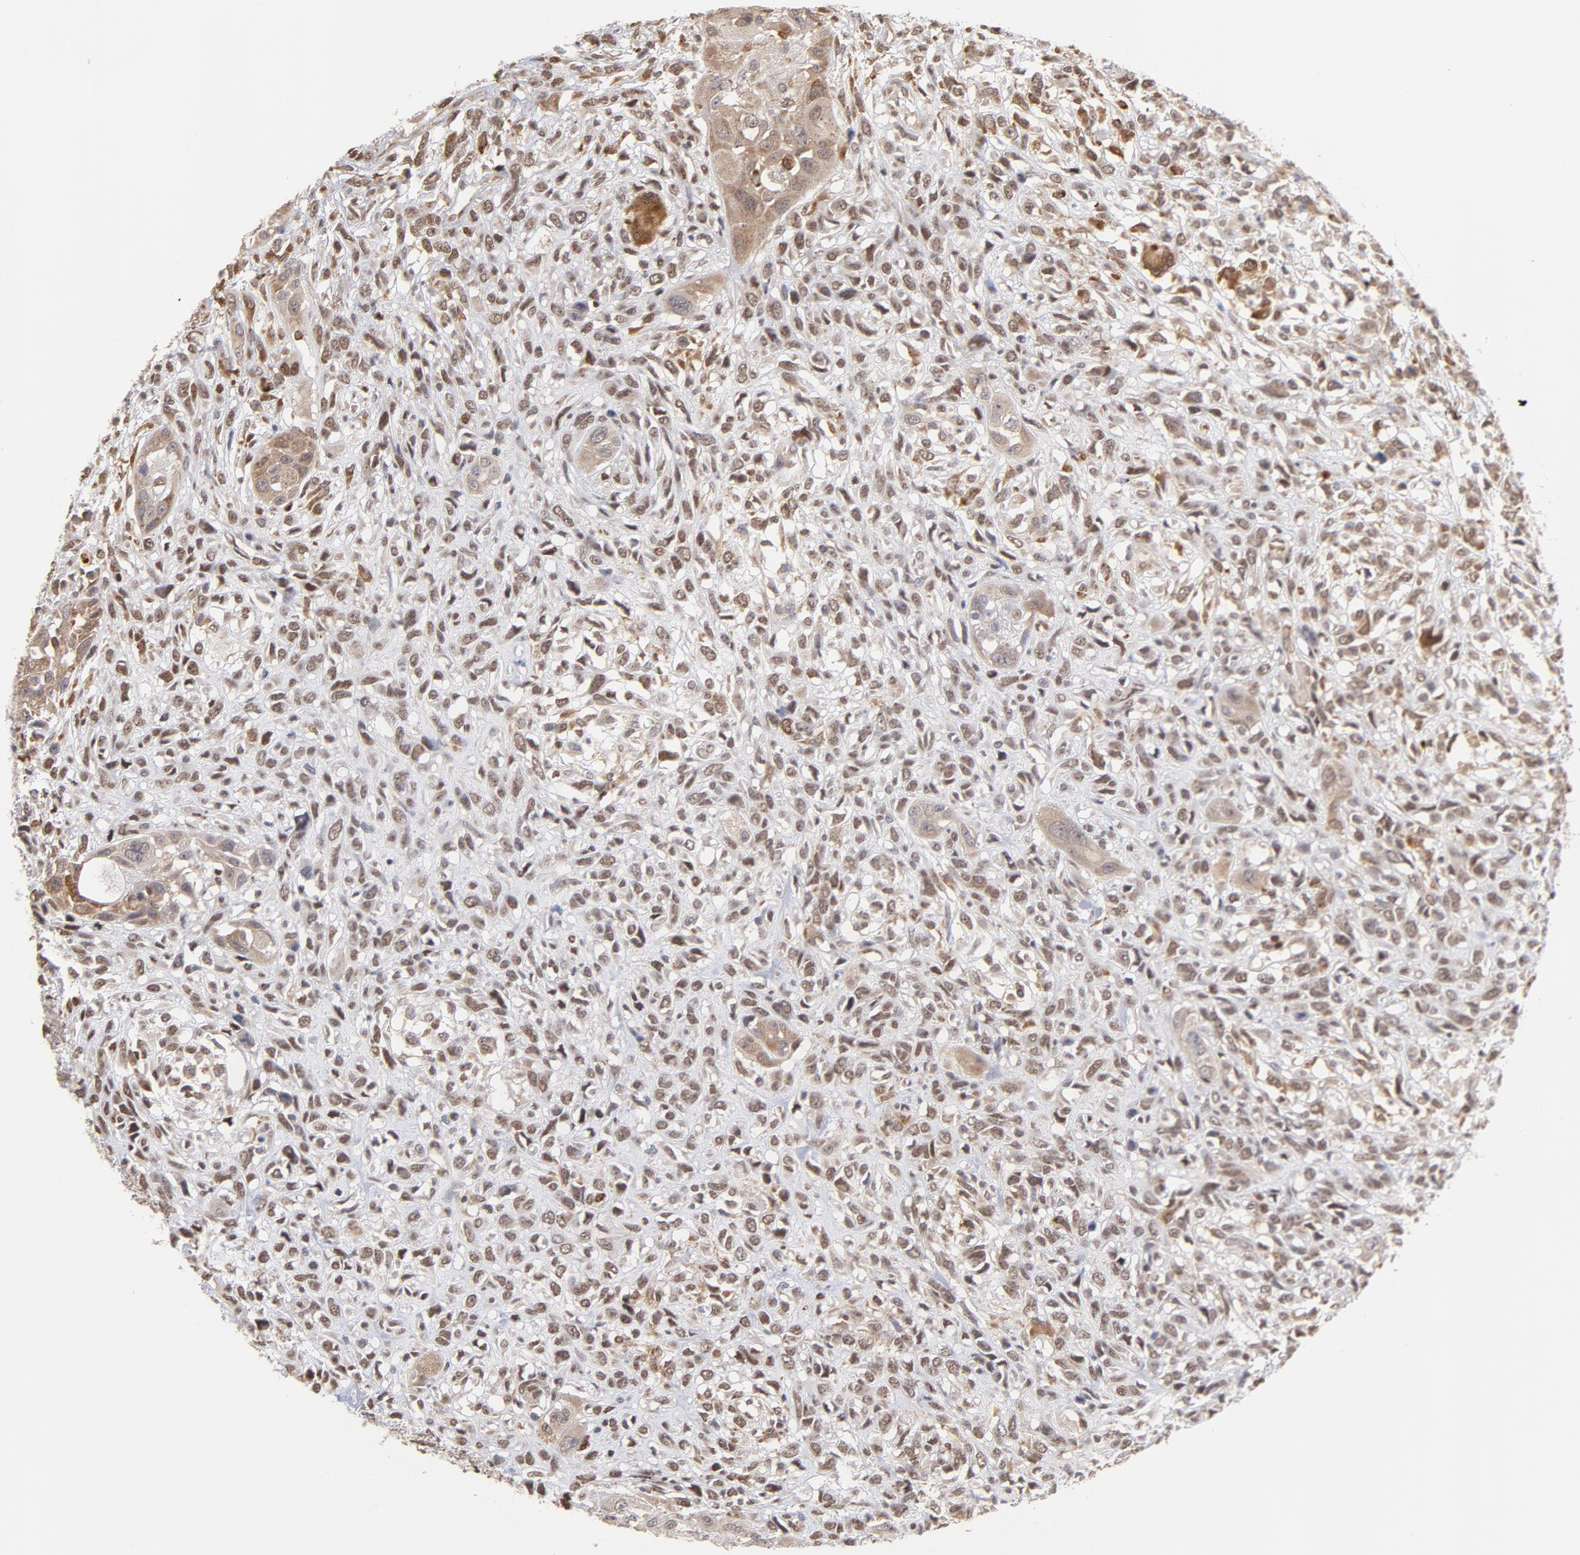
{"staining": {"intensity": "weak", "quantity": "25%-75%", "location": "cytoplasmic/membranous"}, "tissue": "head and neck cancer", "cell_type": "Tumor cells", "image_type": "cancer", "snomed": [{"axis": "morphology", "description": "Neoplasm, malignant, NOS"}, {"axis": "topography", "description": "Salivary gland"}, {"axis": "topography", "description": "Head-Neck"}], "caption": "IHC staining of head and neck cancer, which demonstrates low levels of weak cytoplasmic/membranous positivity in about 25%-75% of tumor cells indicating weak cytoplasmic/membranous protein expression. The staining was performed using DAB (3,3'-diaminobenzidine) (brown) for protein detection and nuclei were counterstained in hematoxylin (blue).", "gene": "OAS1", "patient": {"sex": "male", "age": 43}}